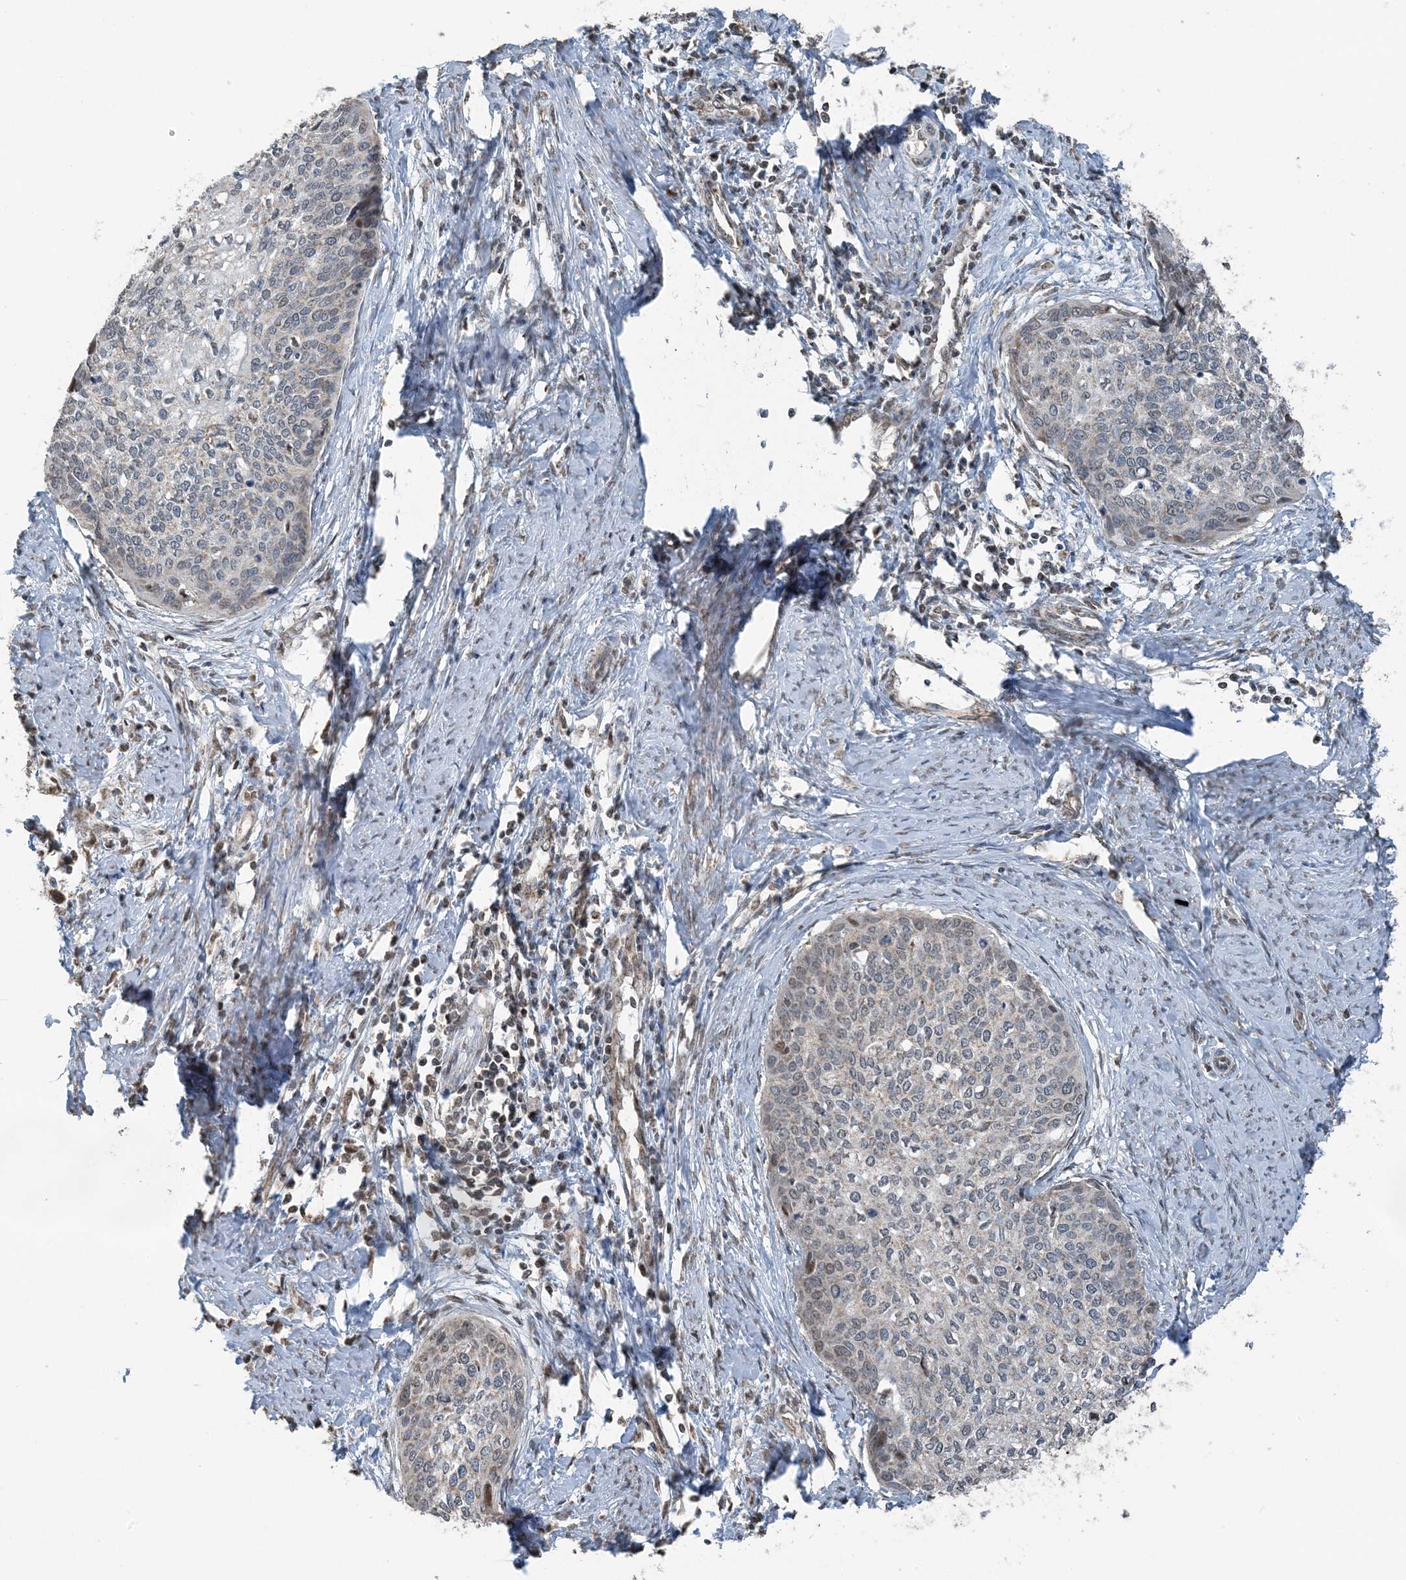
{"staining": {"intensity": "weak", "quantity": "<25%", "location": "cytoplasmic/membranous"}, "tissue": "cervical cancer", "cell_type": "Tumor cells", "image_type": "cancer", "snomed": [{"axis": "morphology", "description": "Squamous cell carcinoma, NOS"}, {"axis": "topography", "description": "Cervix"}], "caption": "The histopathology image displays no staining of tumor cells in cervical squamous cell carcinoma.", "gene": "PILRB", "patient": {"sex": "female", "age": 37}}